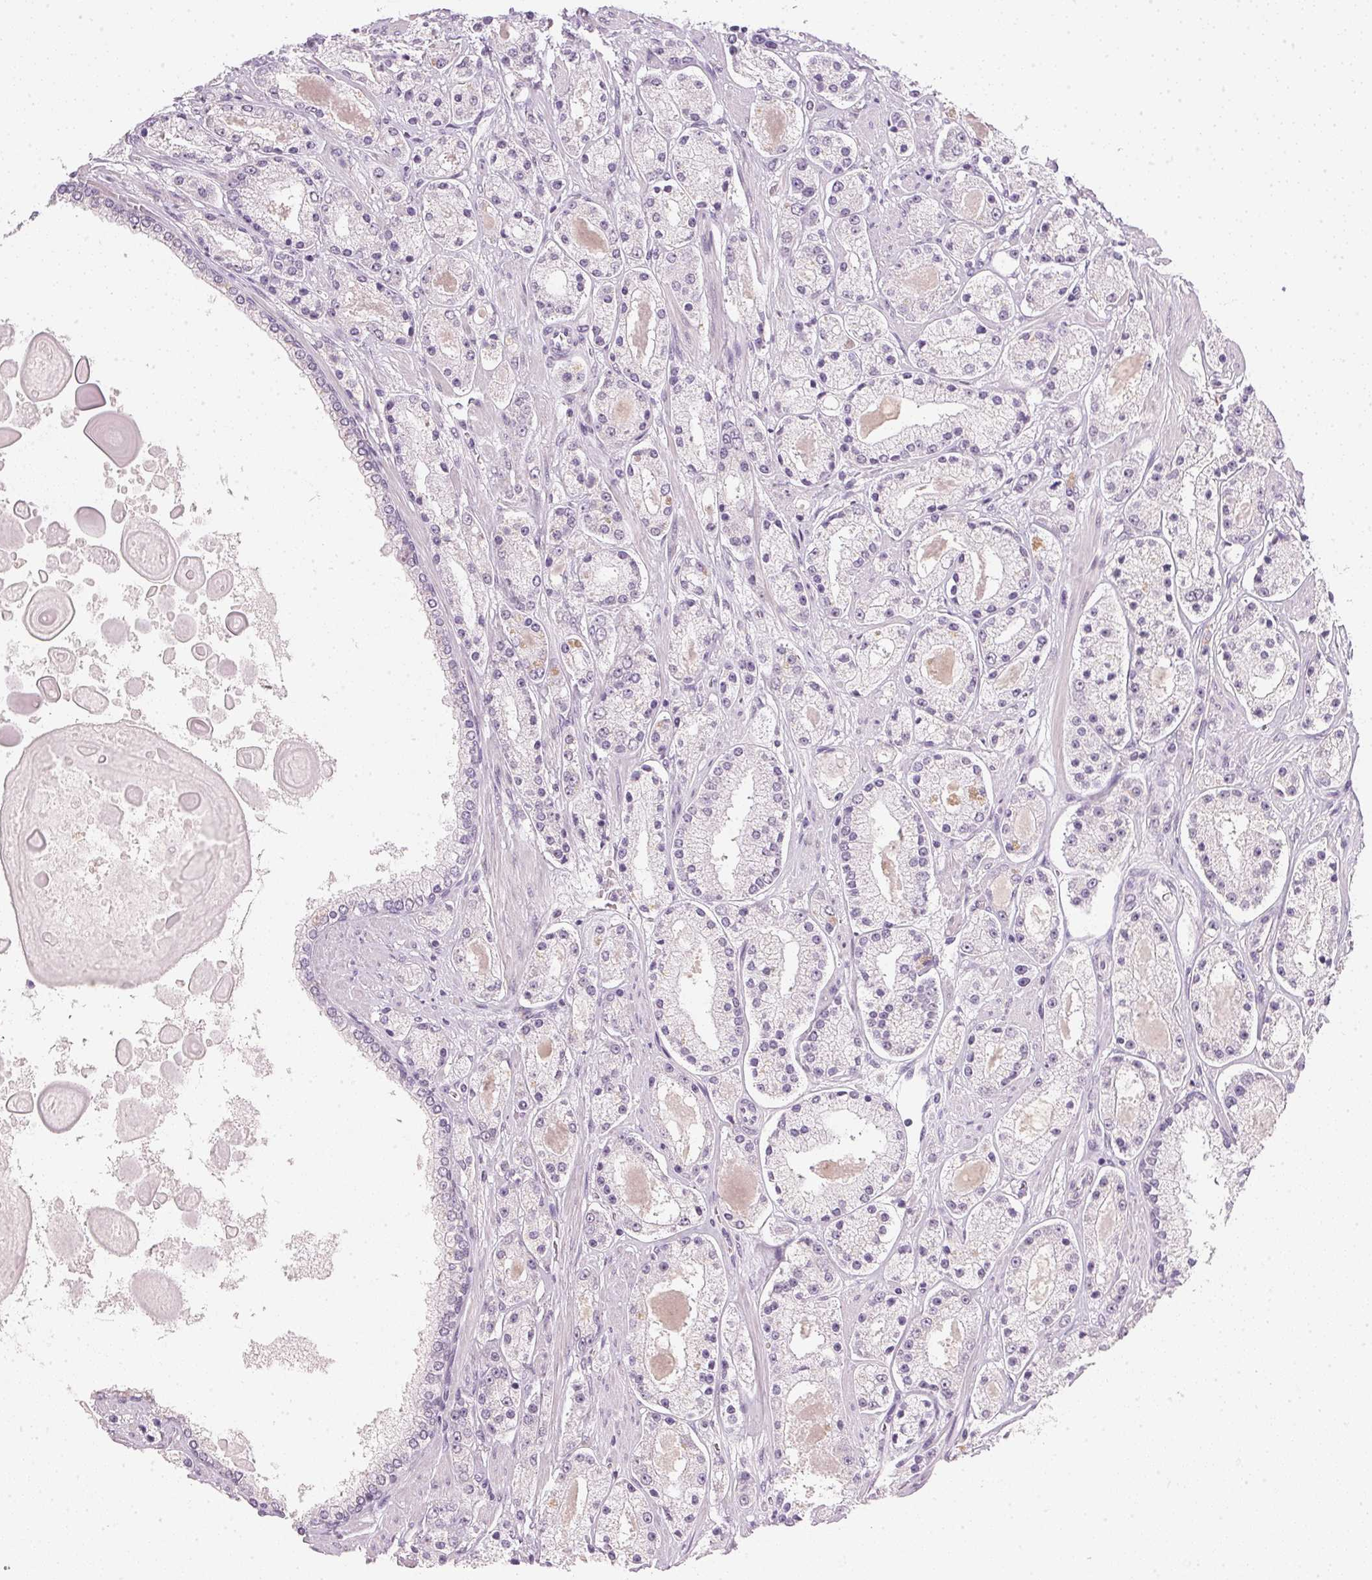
{"staining": {"intensity": "negative", "quantity": "none", "location": "none"}, "tissue": "prostate cancer", "cell_type": "Tumor cells", "image_type": "cancer", "snomed": [{"axis": "morphology", "description": "Adenocarcinoma, High grade"}, {"axis": "topography", "description": "Prostate"}], "caption": "There is no significant positivity in tumor cells of prostate cancer (adenocarcinoma (high-grade)).", "gene": "IGFBP1", "patient": {"sex": "male", "age": 67}}